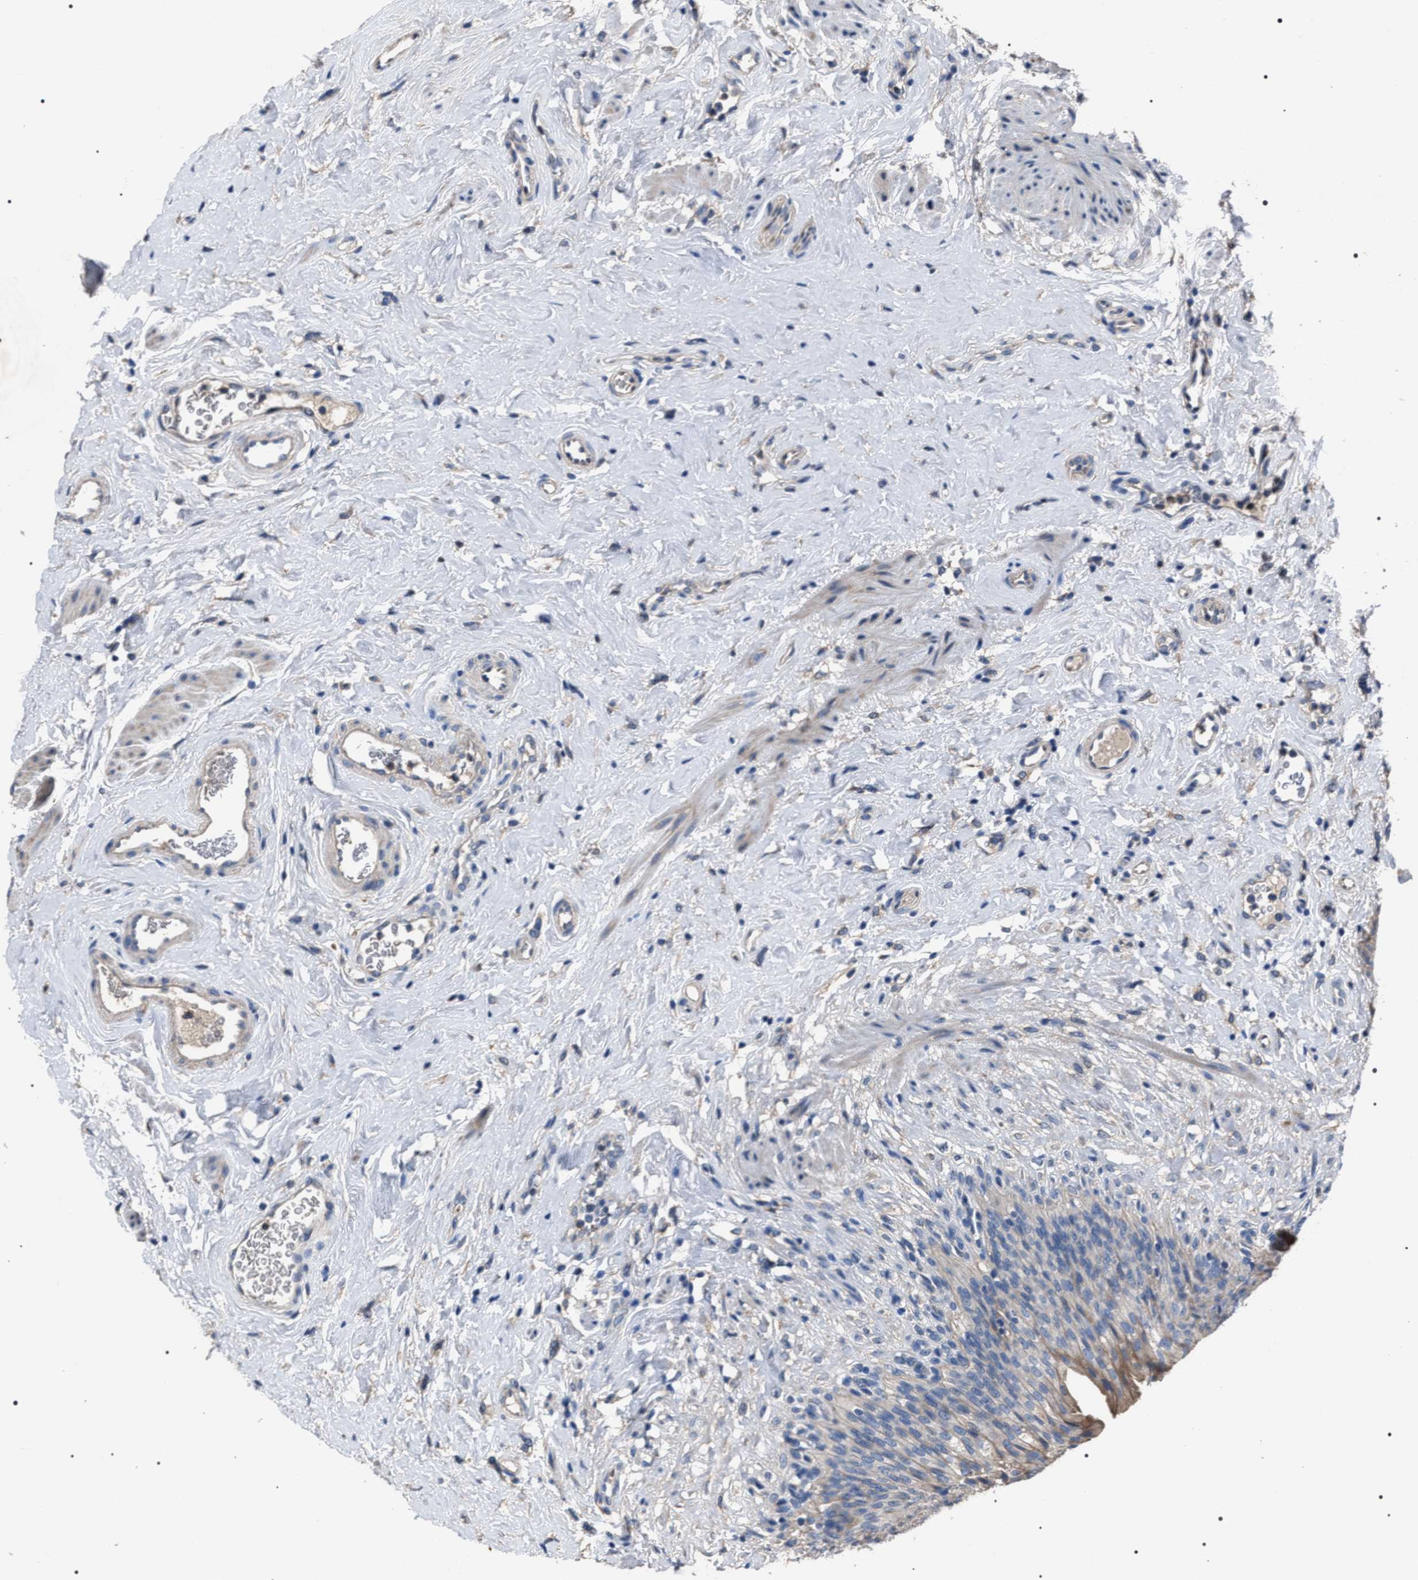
{"staining": {"intensity": "moderate", "quantity": "25%-75%", "location": "cytoplasmic/membranous"}, "tissue": "urinary bladder", "cell_type": "Urothelial cells", "image_type": "normal", "snomed": [{"axis": "morphology", "description": "Normal tissue, NOS"}, {"axis": "topography", "description": "Urinary bladder"}], "caption": "Urinary bladder stained for a protein (brown) exhibits moderate cytoplasmic/membranous positive staining in about 25%-75% of urothelial cells.", "gene": "TRIM54", "patient": {"sex": "female", "age": 79}}